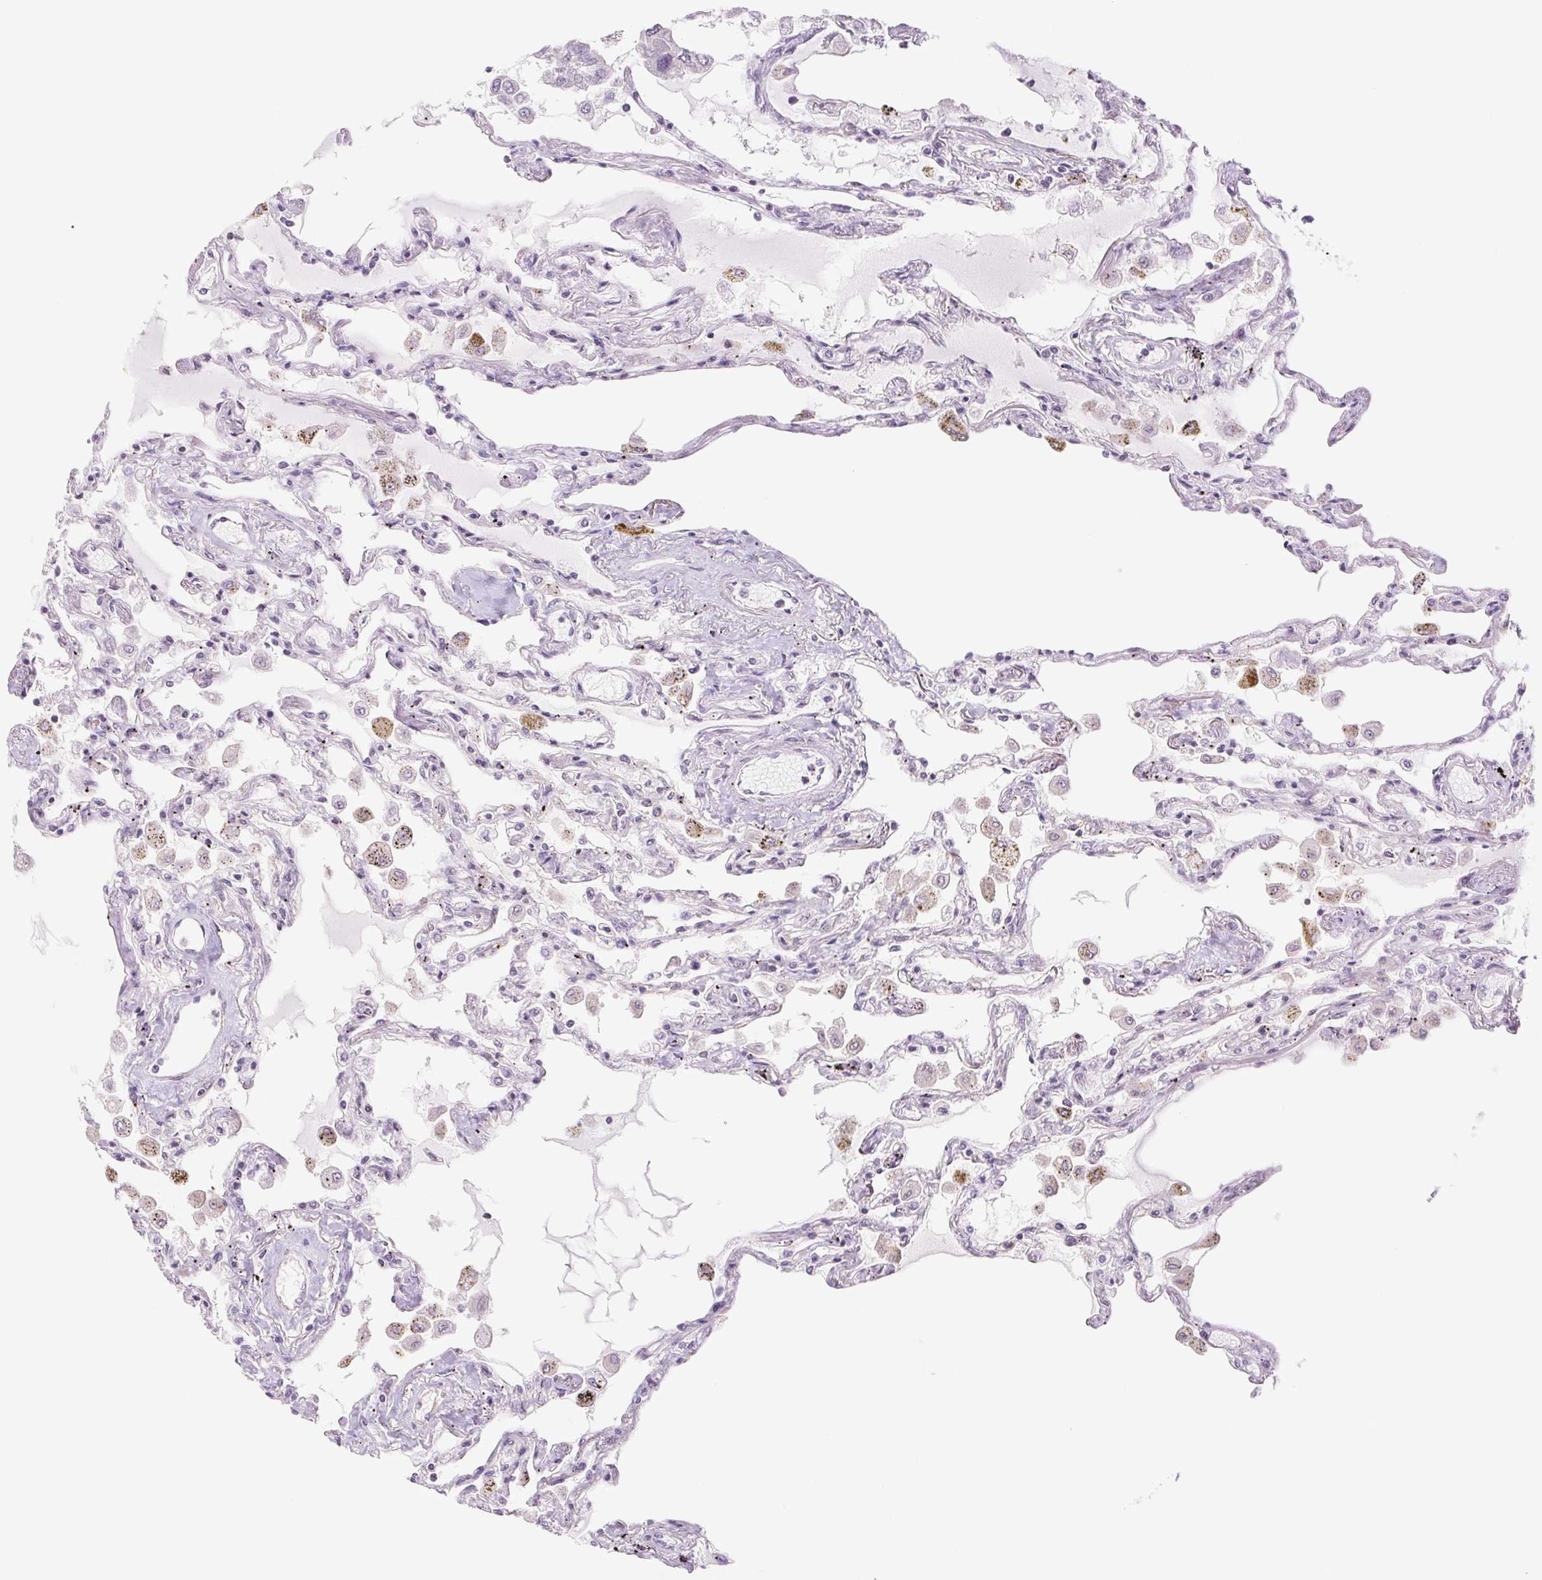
{"staining": {"intensity": "moderate", "quantity": "25%-75%", "location": "nuclear"}, "tissue": "lung", "cell_type": "Alveolar cells", "image_type": "normal", "snomed": [{"axis": "morphology", "description": "Normal tissue, NOS"}, {"axis": "morphology", "description": "Adenocarcinoma, NOS"}, {"axis": "topography", "description": "Cartilage tissue"}, {"axis": "topography", "description": "Lung"}], "caption": "A brown stain shows moderate nuclear expression of a protein in alveolar cells of unremarkable lung. The staining was performed using DAB (3,3'-diaminobenzidine), with brown indicating positive protein expression. Nuclei are stained blue with hematoxylin.", "gene": "CWC25", "patient": {"sex": "female", "age": 67}}